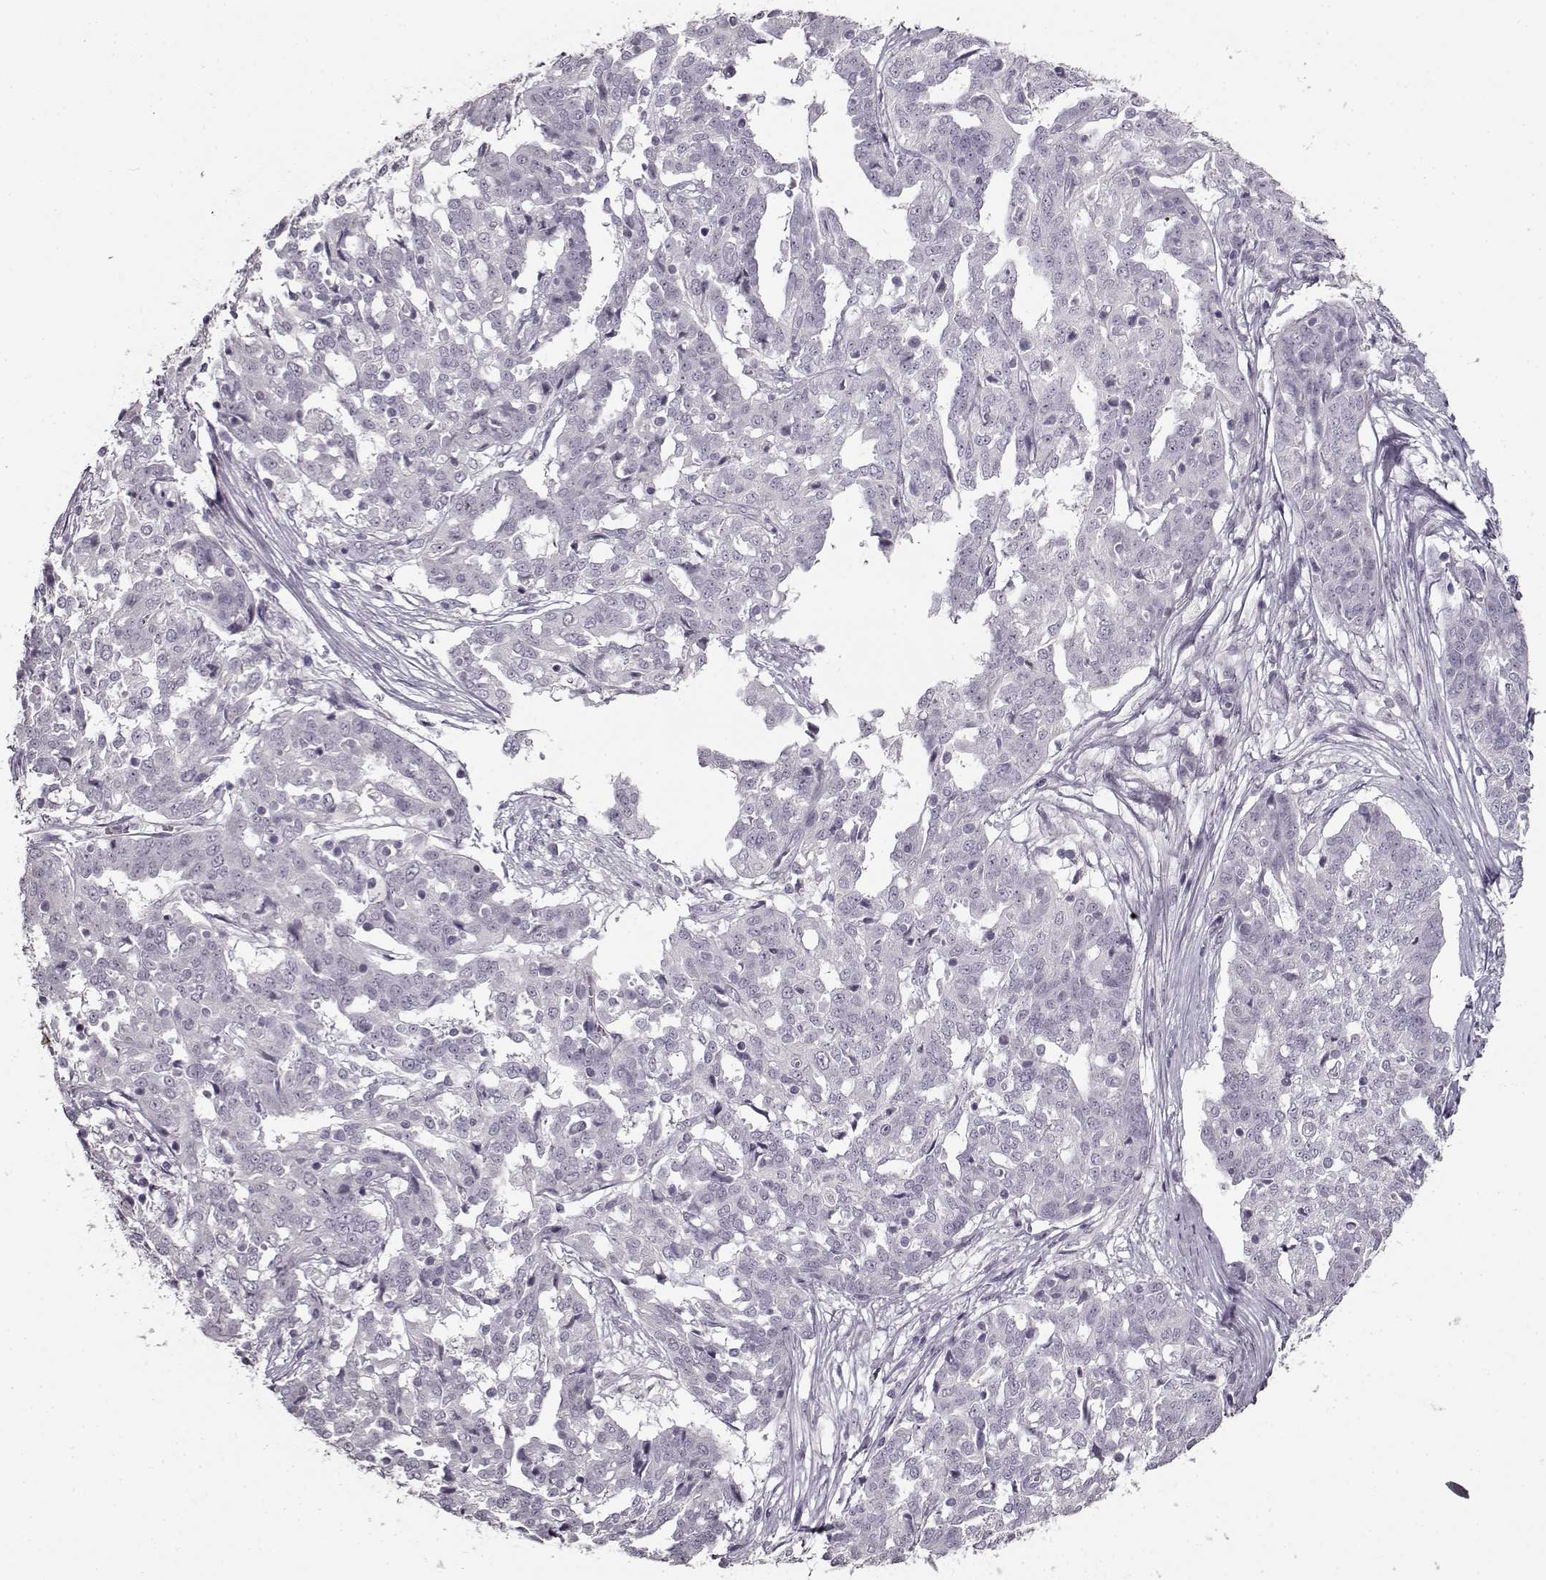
{"staining": {"intensity": "negative", "quantity": "none", "location": "none"}, "tissue": "ovarian cancer", "cell_type": "Tumor cells", "image_type": "cancer", "snomed": [{"axis": "morphology", "description": "Cystadenocarcinoma, serous, NOS"}, {"axis": "topography", "description": "Ovary"}], "caption": "Tumor cells are negative for protein expression in human serous cystadenocarcinoma (ovarian).", "gene": "FSHB", "patient": {"sex": "female", "age": 67}}